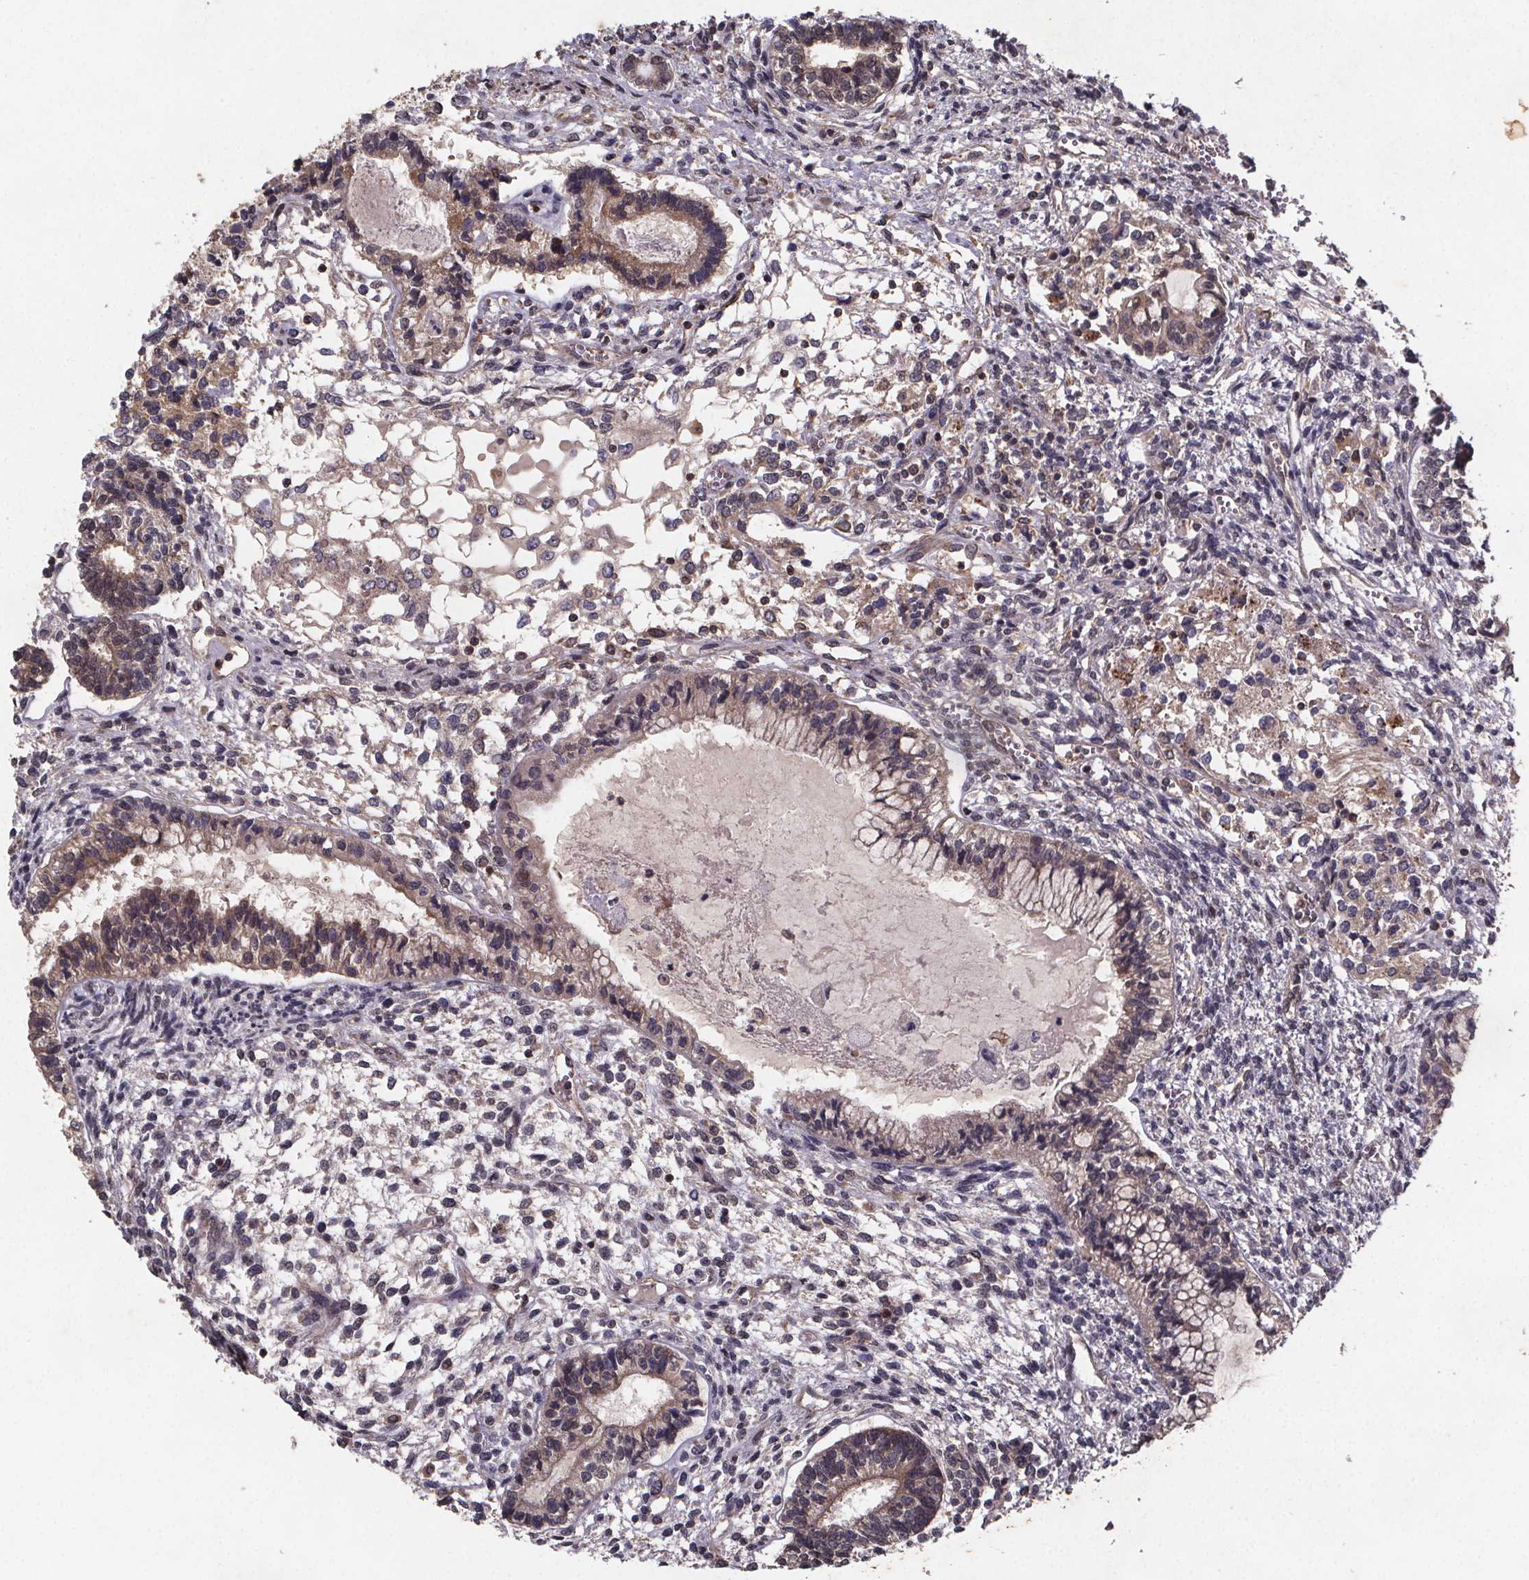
{"staining": {"intensity": "moderate", "quantity": "25%-75%", "location": "cytoplasmic/membranous"}, "tissue": "testis cancer", "cell_type": "Tumor cells", "image_type": "cancer", "snomed": [{"axis": "morphology", "description": "Carcinoma, Embryonal, NOS"}, {"axis": "topography", "description": "Testis"}], "caption": "Moderate cytoplasmic/membranous expression is appreciated in approximately 25%-75% of tumor cells in testis cancer.", "gene": "PIERCE2", "patient": {"sex": "male", "age": 37}}